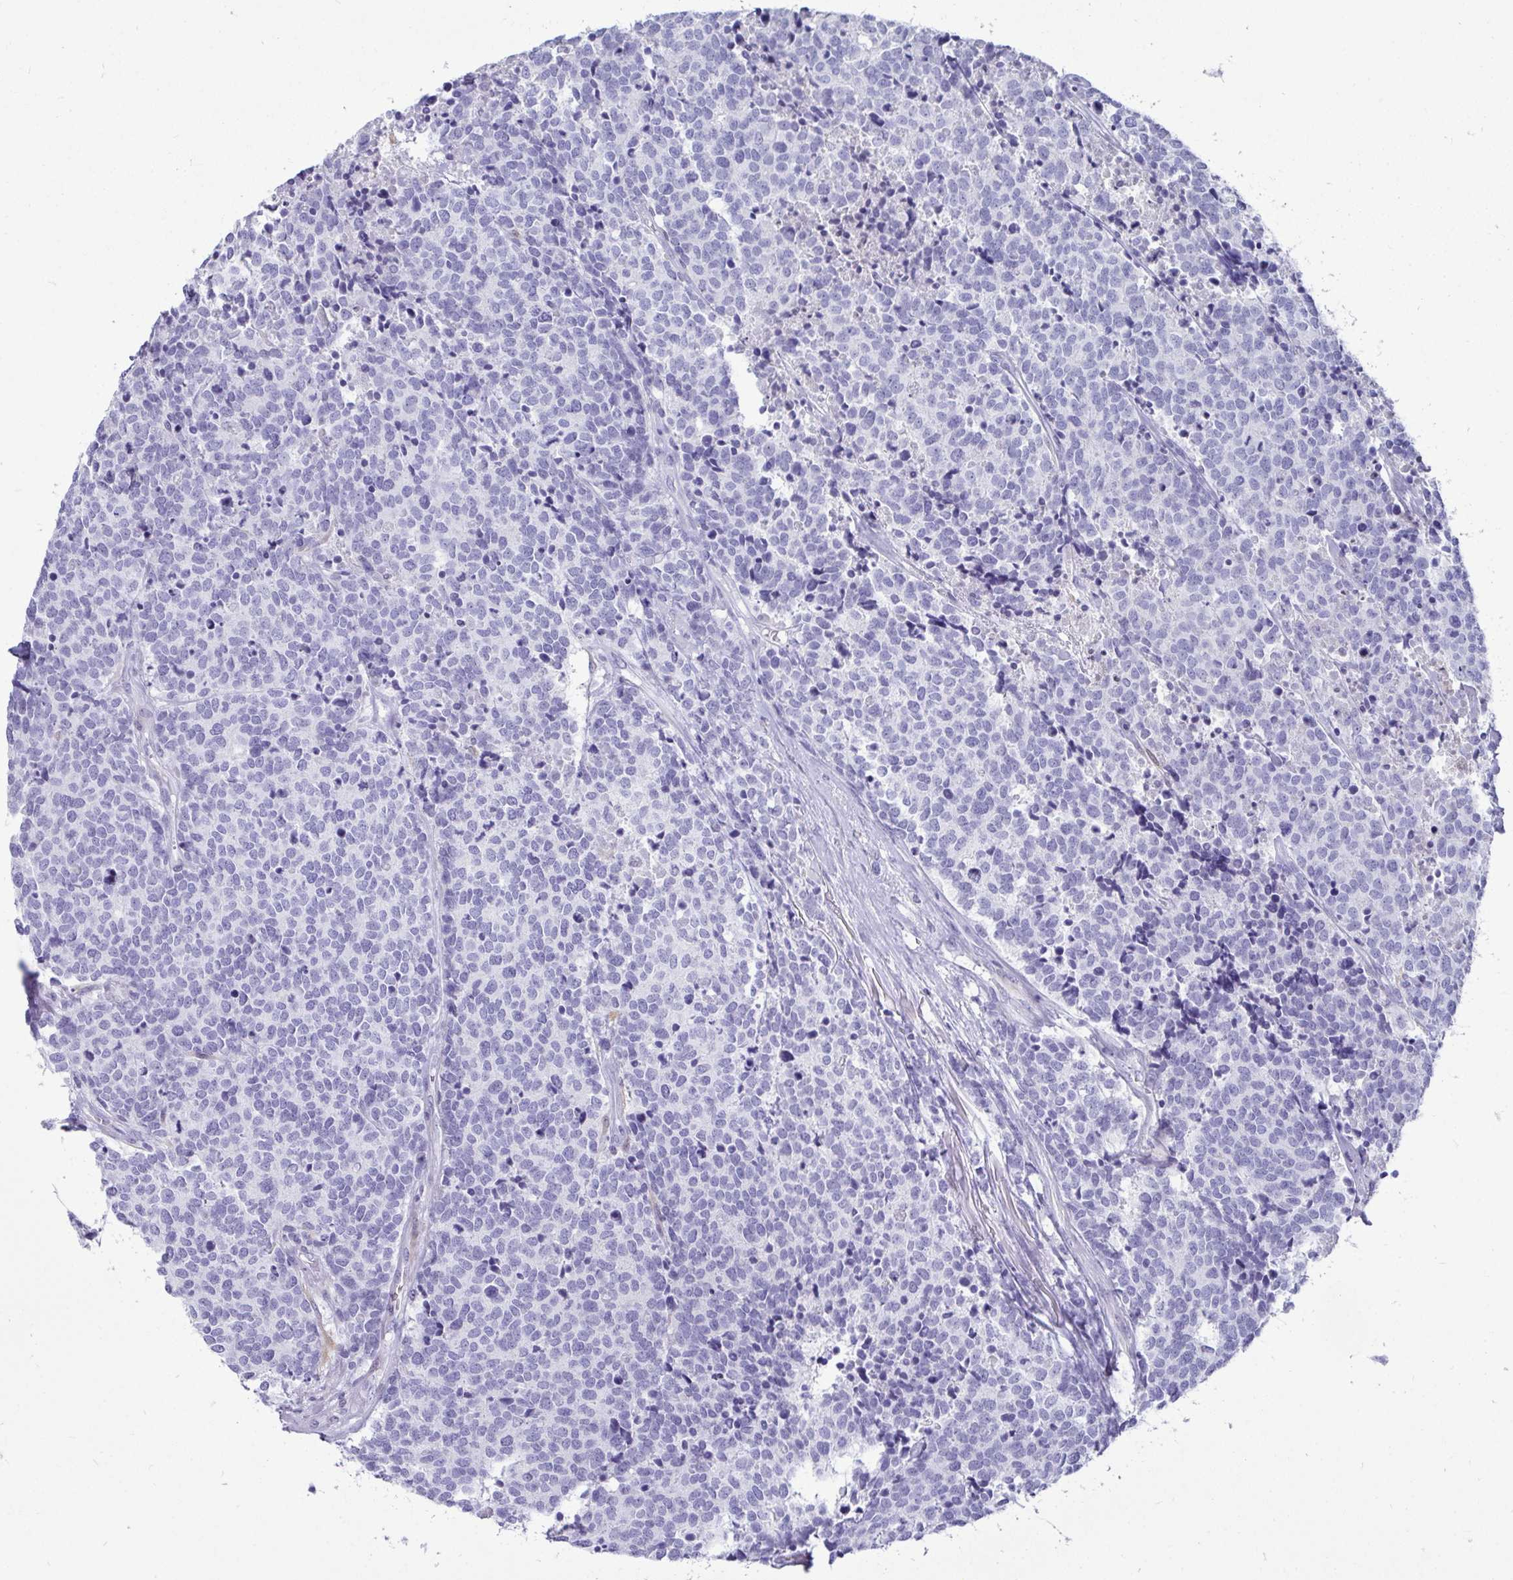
{"staining": {"intensity": "negative", "quantity": "none", "location": "none"}, "tissue": "carcinoid", "cell_type": "Tumor cells", "image_type": "cancer", "snomed": [{"axis": "morphology", "description": "Carcinoid, malignant, NOS"}, {"axis": "topography", "description": "Skin"}], "caption": "IHC image of neoplastic tissue: carcinoid stained with DAB (3,3'-diaminobenzidine) exhibits no significant protein positivity in tumor cells.", "gene": "HSPB6", "patient": {"sex": "female", "age": 79}}